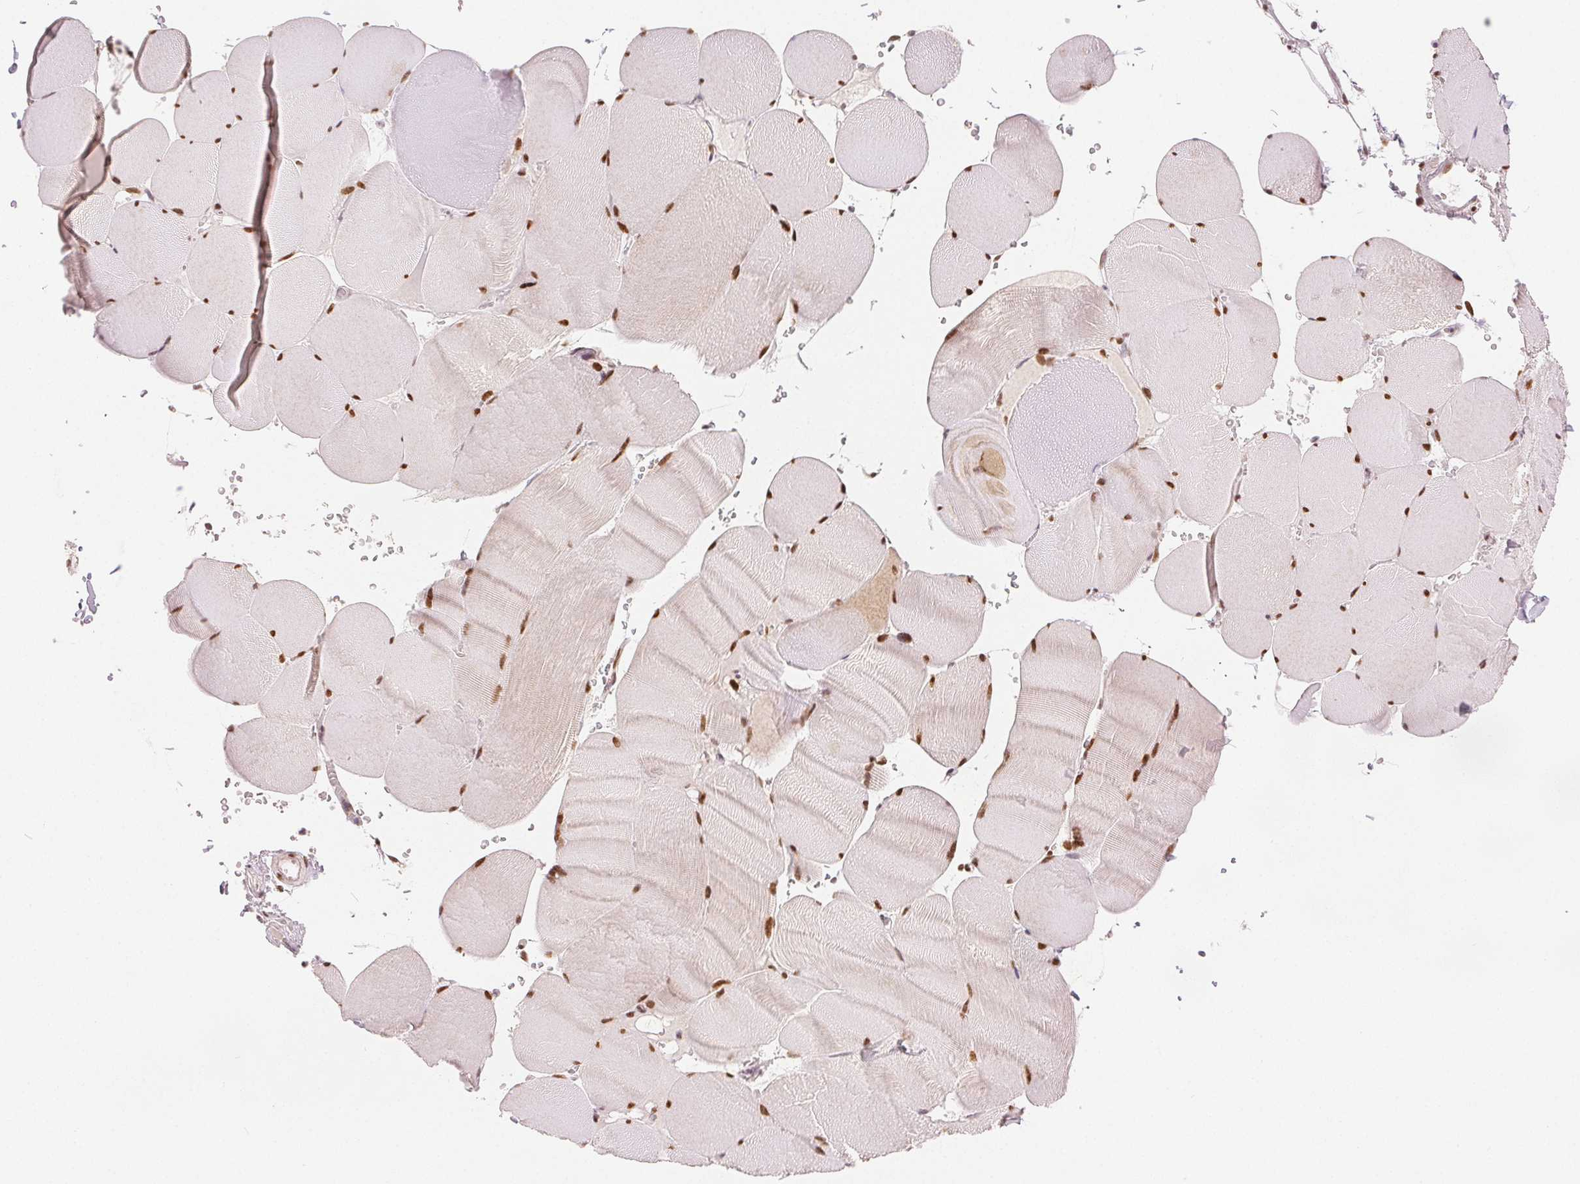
{"staining": {"intensity": "moderate", "quantity": ">75%", "location": "nuclear"}, "tissue": "skeletal muscle", "cell_type": "Myocytes", "image_type": "normal", "snomed": [{"axis": "morphology", "description": "Normal tissue, NOS"}, {"axis": "topography", "description": "Skeletal muscle"}, {"axis": "topography", "description": "Head-Neck"}], "caption": "Immunohistochemistry photomicrograph of normal skeletal muscle: skeletal muscle stained using immunohistochemistry (IHC) displays medium levels of moderate protein expression localized specifically in the nuclear of myocytes, appearing as a nuclear brown color.", "gene": "ZNF703", "patient": {"sex": "male", "age": 66}}